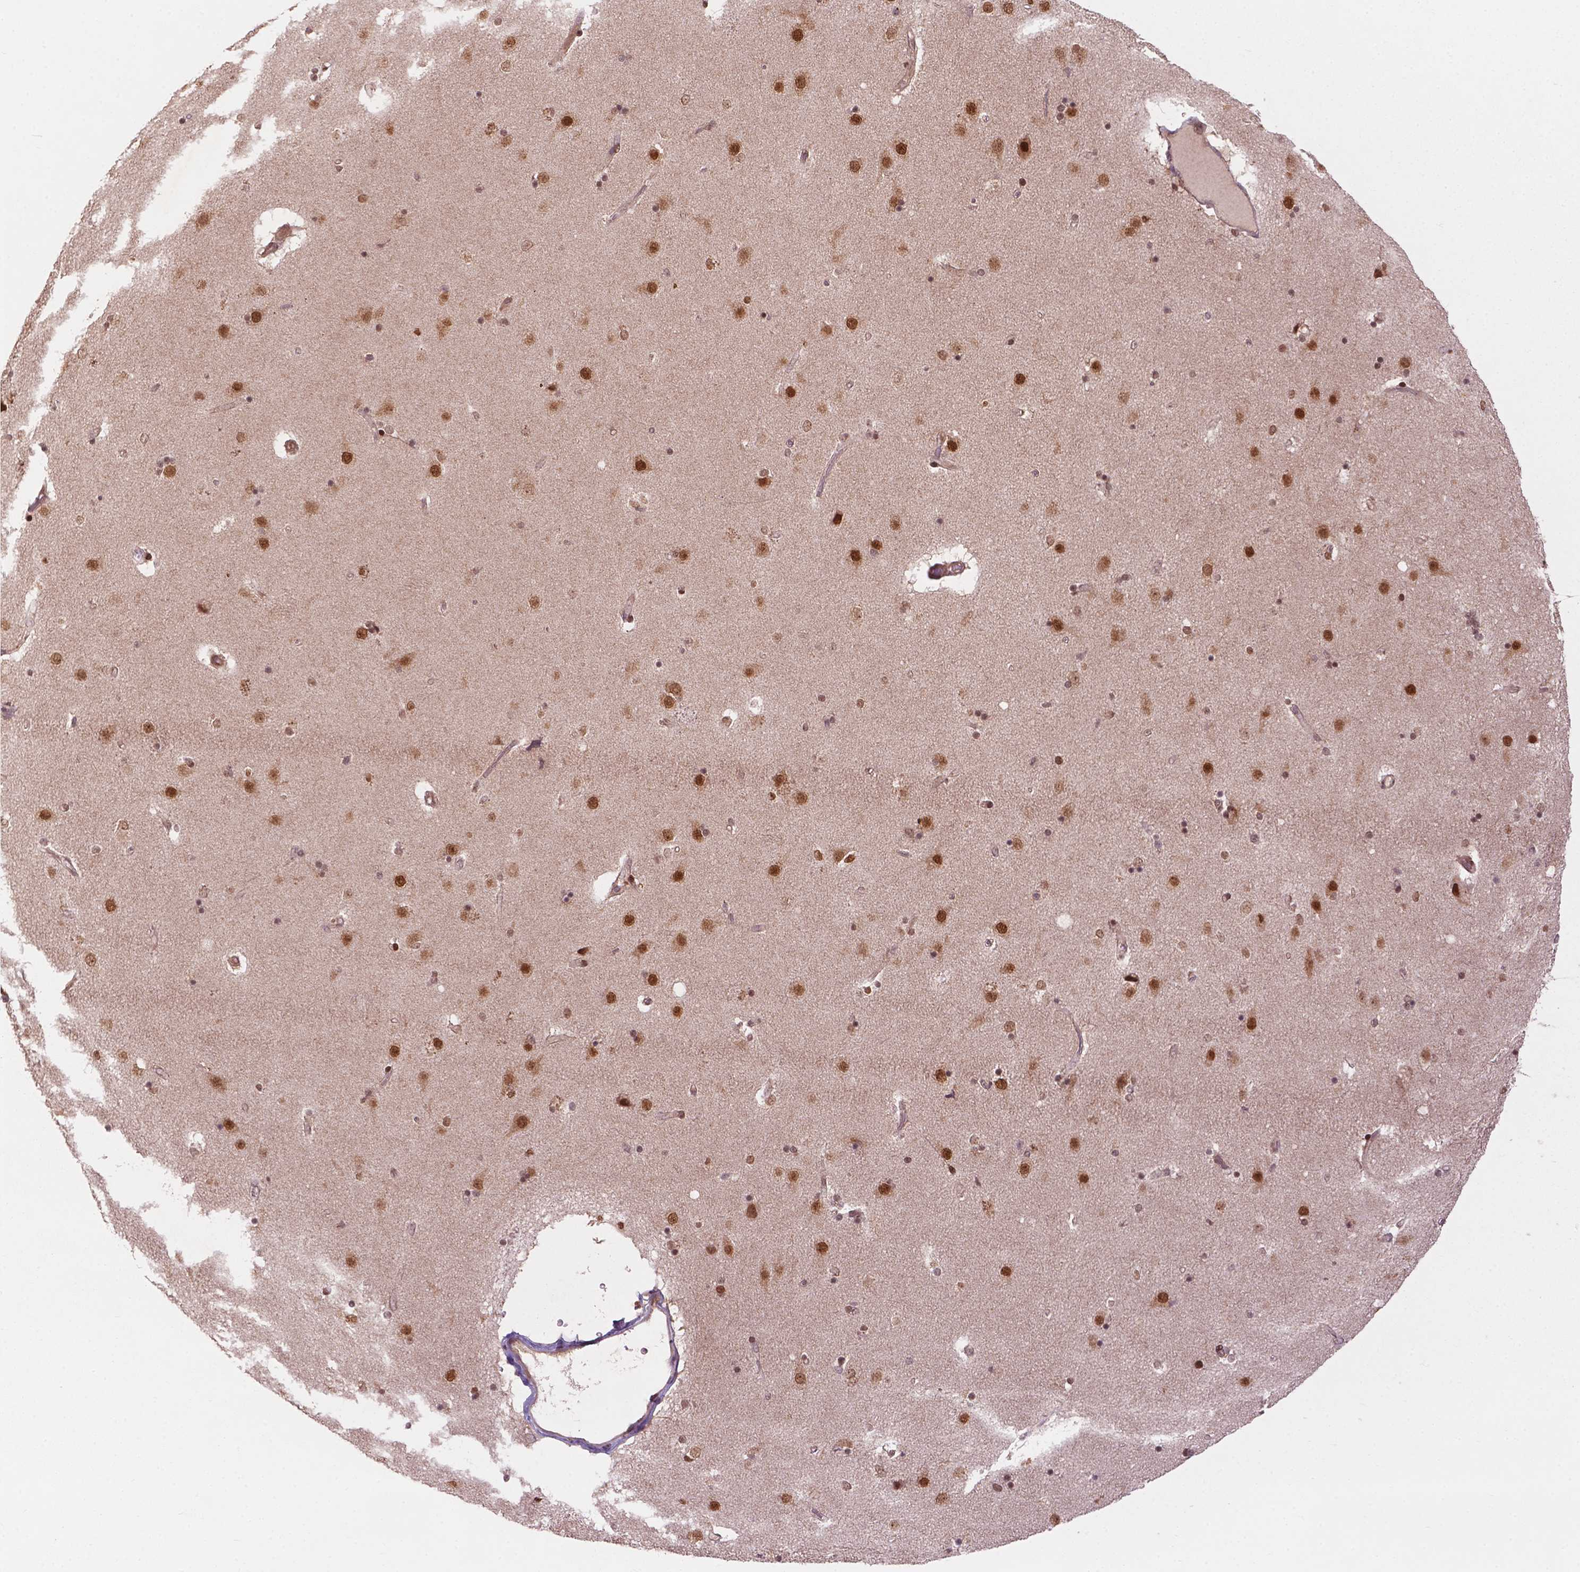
{"staining": {"intensity": "weak", "quantity": "25%-75%", "location": "nuclear"}, "tissue": "caudate", "cell_type": "Glial cells", "image_type": "normal", "snomed": [{"axis": "morphology", "description": "Normal tissue, NOS"}, {"axis": "topography", "description": "Lateral ventricle wall"}], "caption": "A brown stain highlights weak nuclear staining of a protein in glial cells of normal caudate. (Stains: DAB (3,3'-diaminobenzidine) in brown, nuclei in blue, Microscopy: brightfield microscopy at high magnification).", "gene": "NFAT5", "patient": {"sex": "female", "age": 71}}